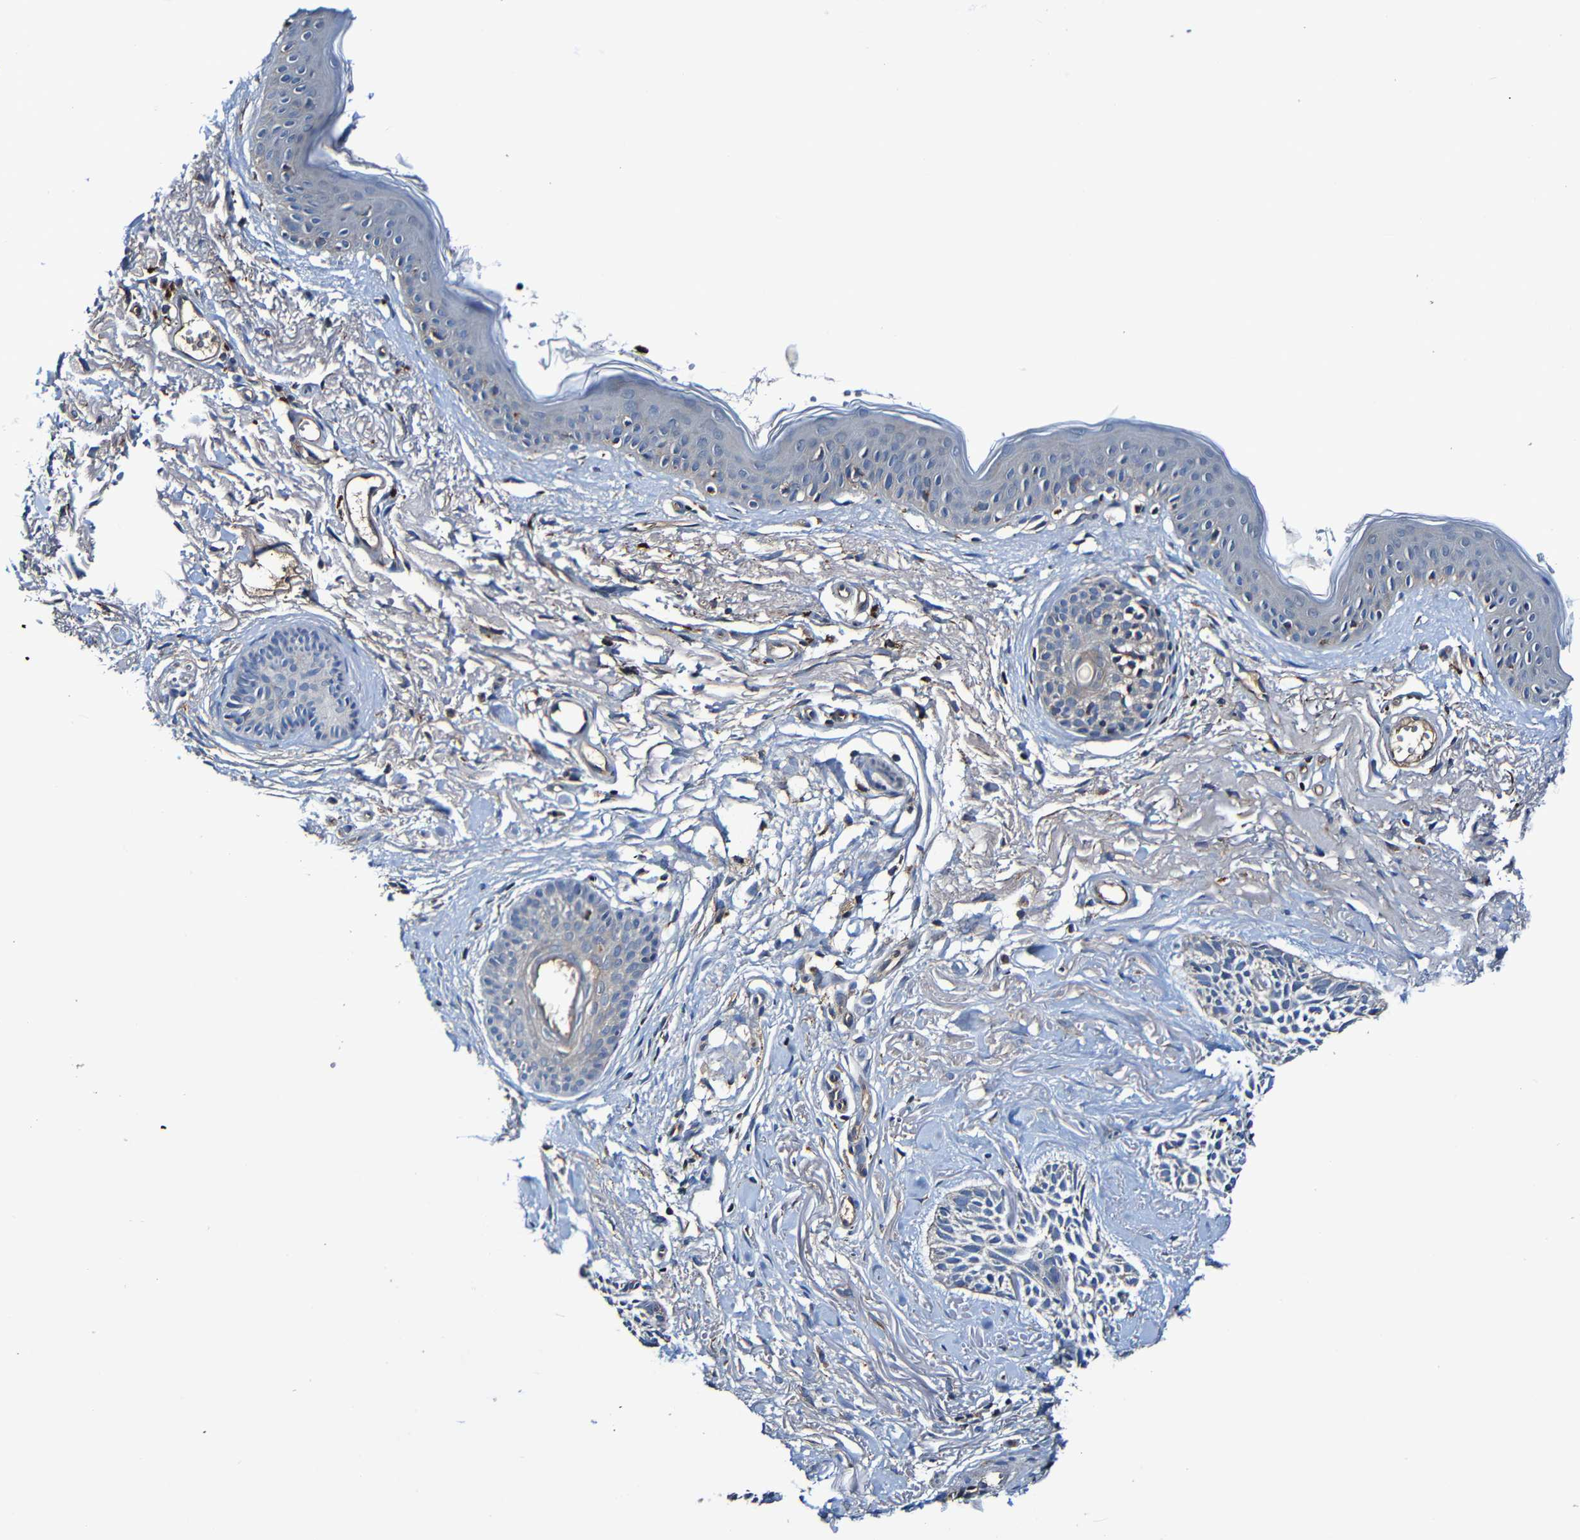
{"staining": {"intensity": "weak", "quantity": "<25%", "location": "cytoplasmic/membranous"}, "tissue": "skin cancer", "cell_type": "Tumor cells", "image_type": "cancer", "snomed": [{"axis": "morphology", "description": "Normal tissue, NOS"}, {"axis": "morphology", "description": "Basal cell carcinoma"}, {"axis": "topography", "description": "Skin"}], "caption": "High power microscopy image of an IHC histopathology image of skin basal cell carcinoma, revealing no significant positivity in tumor cells.", "gene": "ADAM15", "patient": {"sex": "female", "age": 84}}